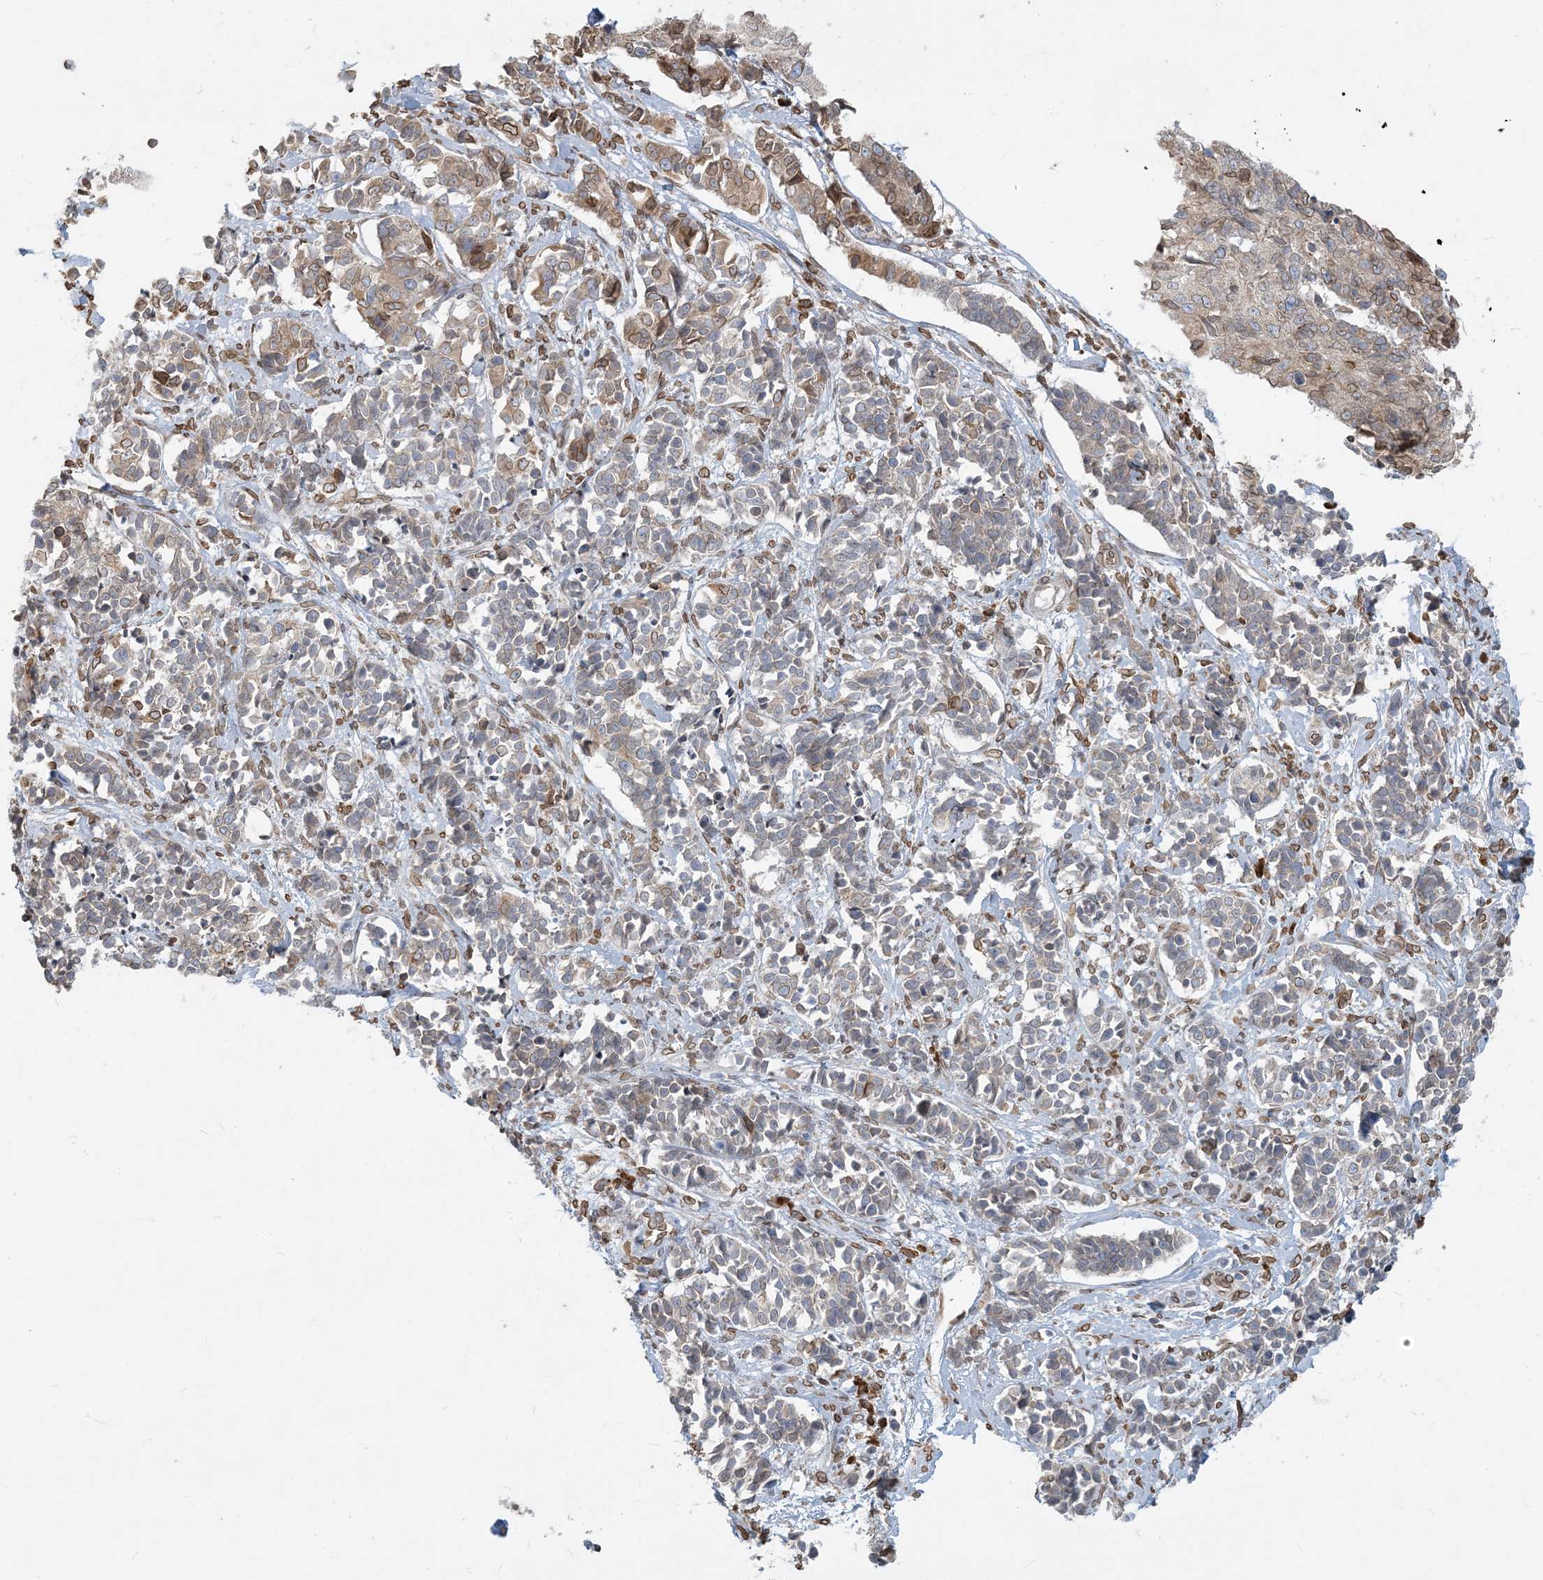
{"staining": {"intensity": "weak", "quantity": "<25%", "location": "cytoplasmic/membranous,nuclear"}, "tissue": "cervical cancer", "cell_type": "Tumor cells", "image_type": "cancer", "snomed": [{"axis": "morphology", "description": "Normal tissue, NOS"}, {"axis": "morphology", "description": "Squamous cell carcinoma, NOS"}, {"axis": "topography", "description": "Cervix"}], "caption": "This is a photomicrograph of immunohistochemistry (IHC) staining of cervical cancer, which shows no positivity in tumor cells.", "gene": "WWP1", "patient": {"sex": "female", "age": 35}}